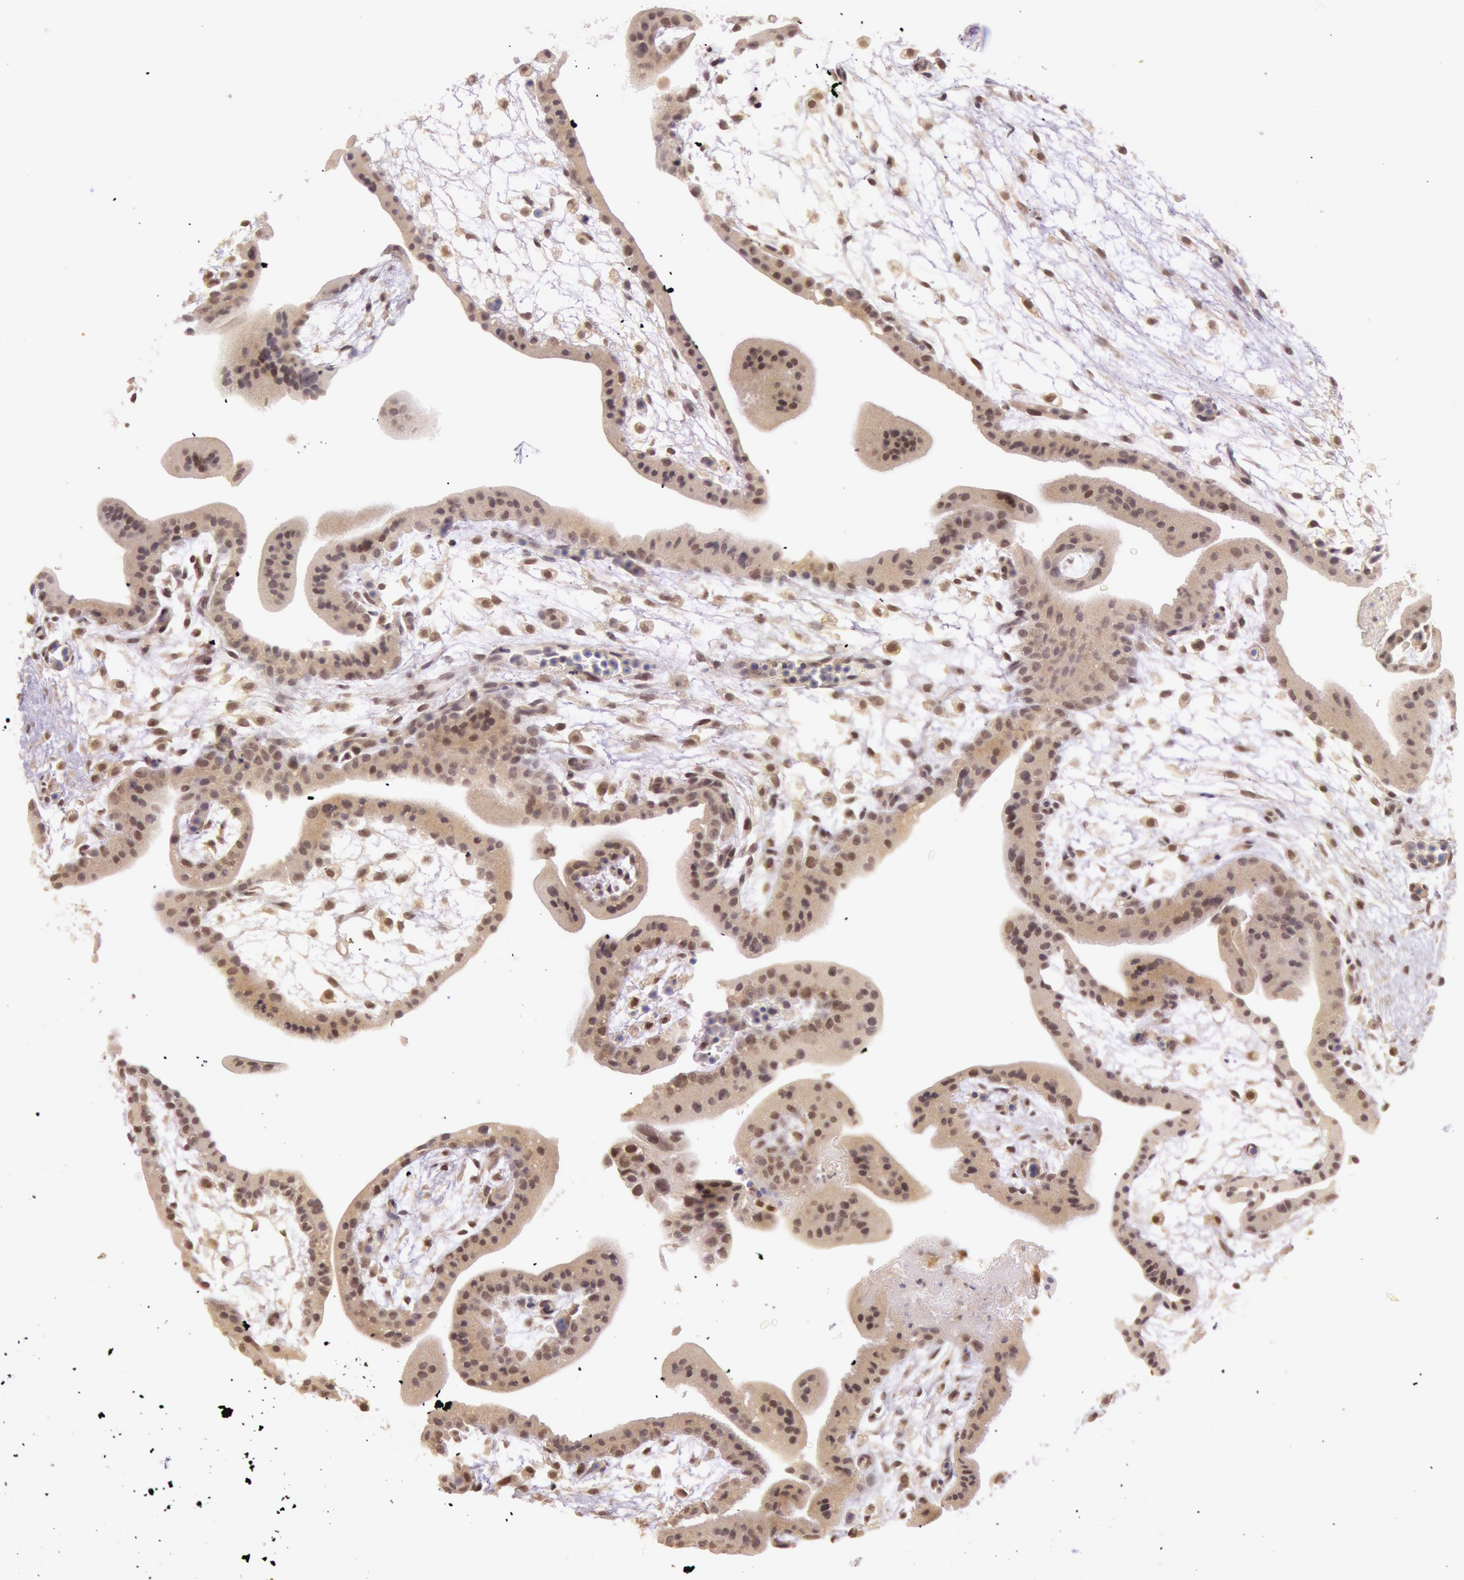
{"staining": {"intensity": "moderate", "quantity": ">75%", "location": "nuclear"}, "tissue": "placenta", "cell_type": "Decidual cells", "image_type": "normal", "snomed": [{"axis": "morphology", "description": "Normal tissue, NOS"}, {"axis": "topography", "description": "Placenta"}], "caption": "Normal placenta reveals moderate nuclear positivity in about >75% of decidual cells.", "gene": "RTL10", "patient": {"sex": "female", "age": 35}}